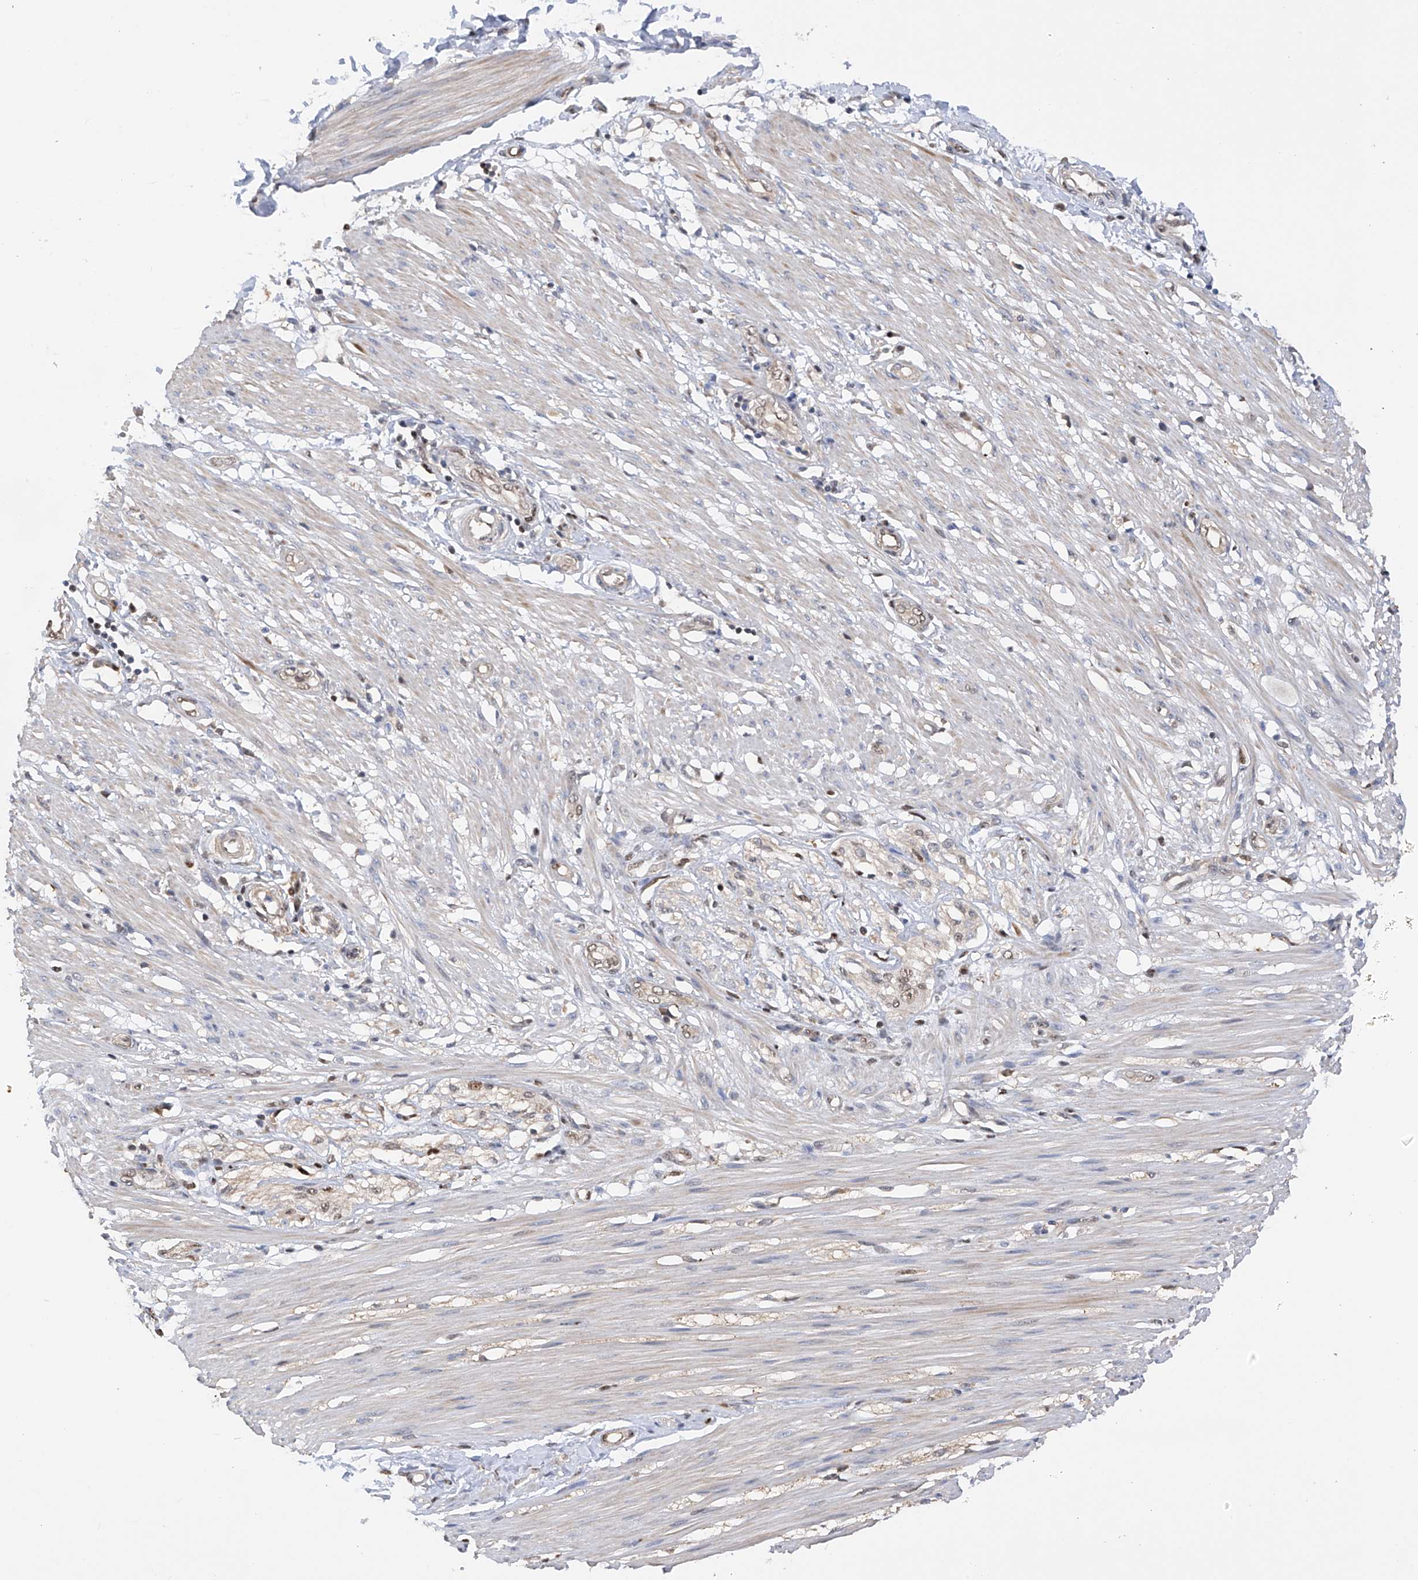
{"staining": {"intensity": "weak", "quantity": "<25%", "location": "cytoplasmic/membranous"}, "tissue": "smooth muscle", "cell_type": "Smooth muscle cells", "image_type": "normal", "snomed": [{"axis": "morphology", "description": "Normal tissue, NOS"}, {"axis": "morphology", "description": "Adenocarcinoma, NOS"}, {"axis": "topography", "description": "Colon"}, {"axis": "topography", "description": "Peripheral nerve tissue"}], "caption": "Smooth muscle stained for a protein using immunohistochemistry displays no staining smooth muscle cells.", "gene": "PMM1", "patient": {"sex": "male", "age": 14}}